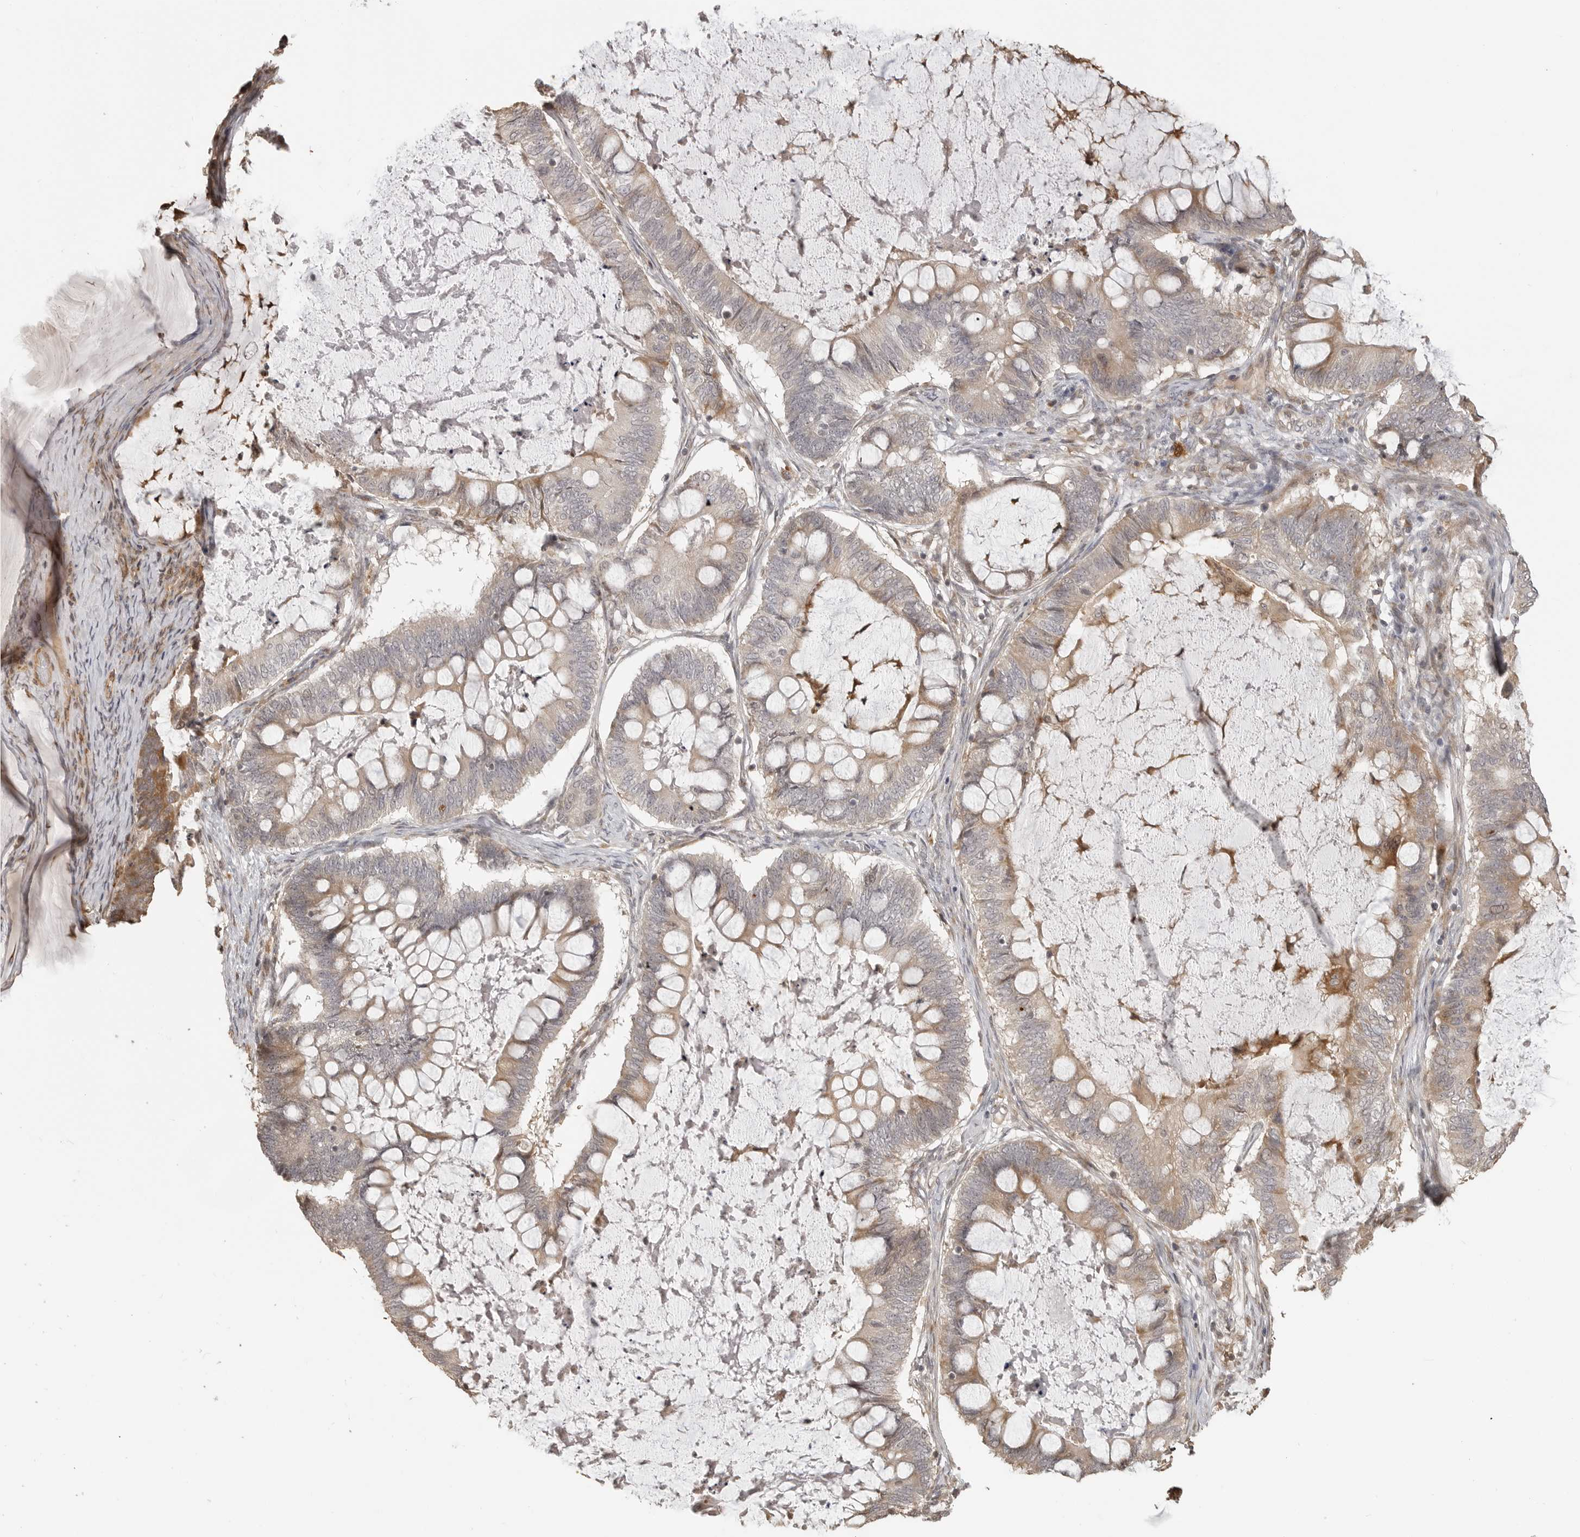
{"staining": {"intensity": "moderate", "quantity": "<25%", "location": "cytoplasmic/membranous"}, "tissue": "ovarian cancer", "cell_type": "Tumor cells", "image_type": "cancer", "snomed": [{"axis": "morphology", "description": "Cystadenocarcinoma, mucinous, NOS"}, {"axis": "topography", "description": "Ovary"}], "caption": "Immunohistochemical staining of ovarian mucinous cystadenocarcinoma displays low levels of moderate cytoplasmic/membranous positivity in approximately <25% of tumor cells. (brown staining indicates protein expression, while blue staining denotes nuclei).", "gene": "IDO1", "patient": {"sex": "female", "age": 61}}